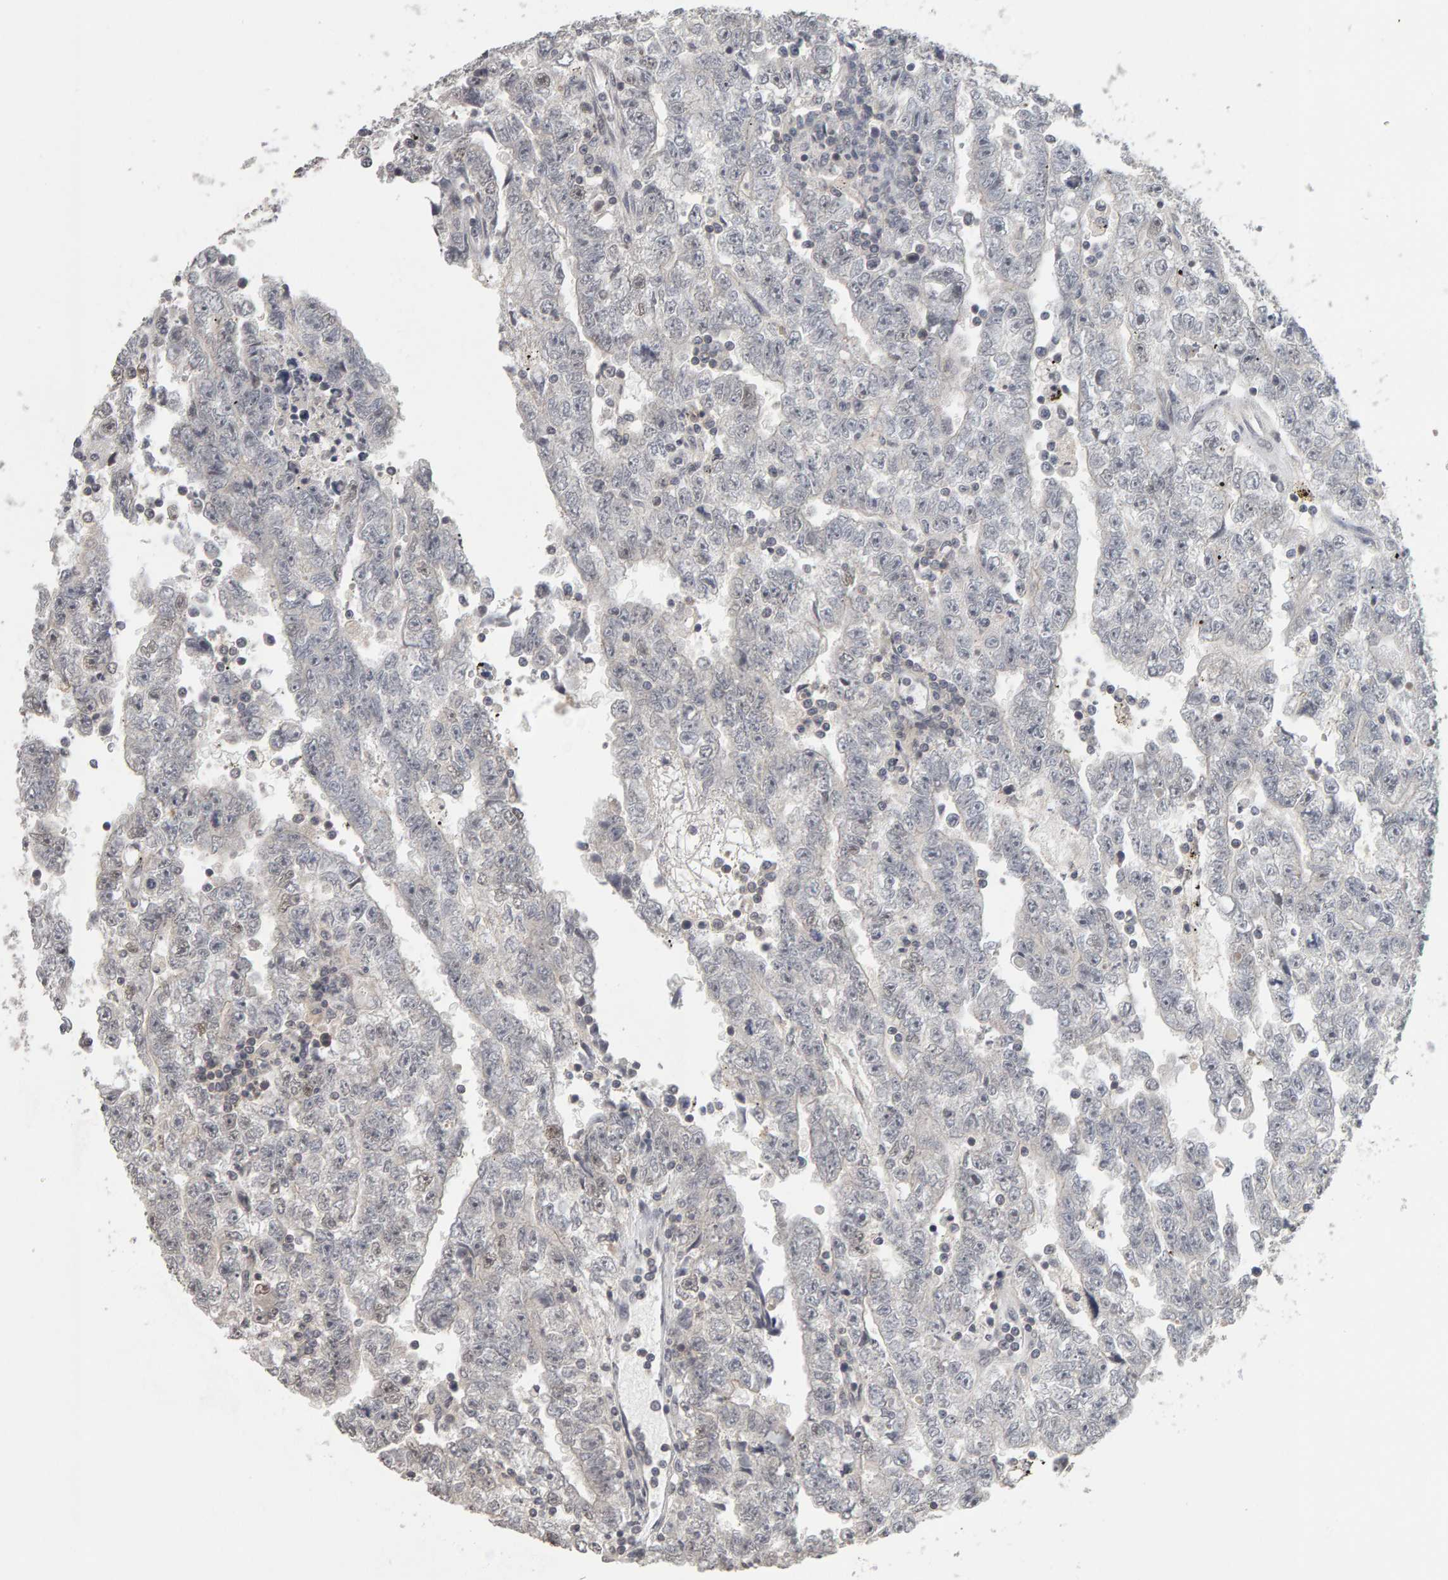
{"staining": {"intensity": "negative", "quantity": "none", "location": "none"}, "tissue": "testis cancer", "cell_type": "Tumor cells", "image_type": "cancer", "snomed": [{"axis": "morphology", "description": "Carcinoma, Embryonal, NOS"}, {"axis": "topography", "description": "Testis"}], "caption": "There is no significant staining in tumor cells of testis cancer.", "gene": "TEFM", "patient": {"sex": "male", "age": 25}}